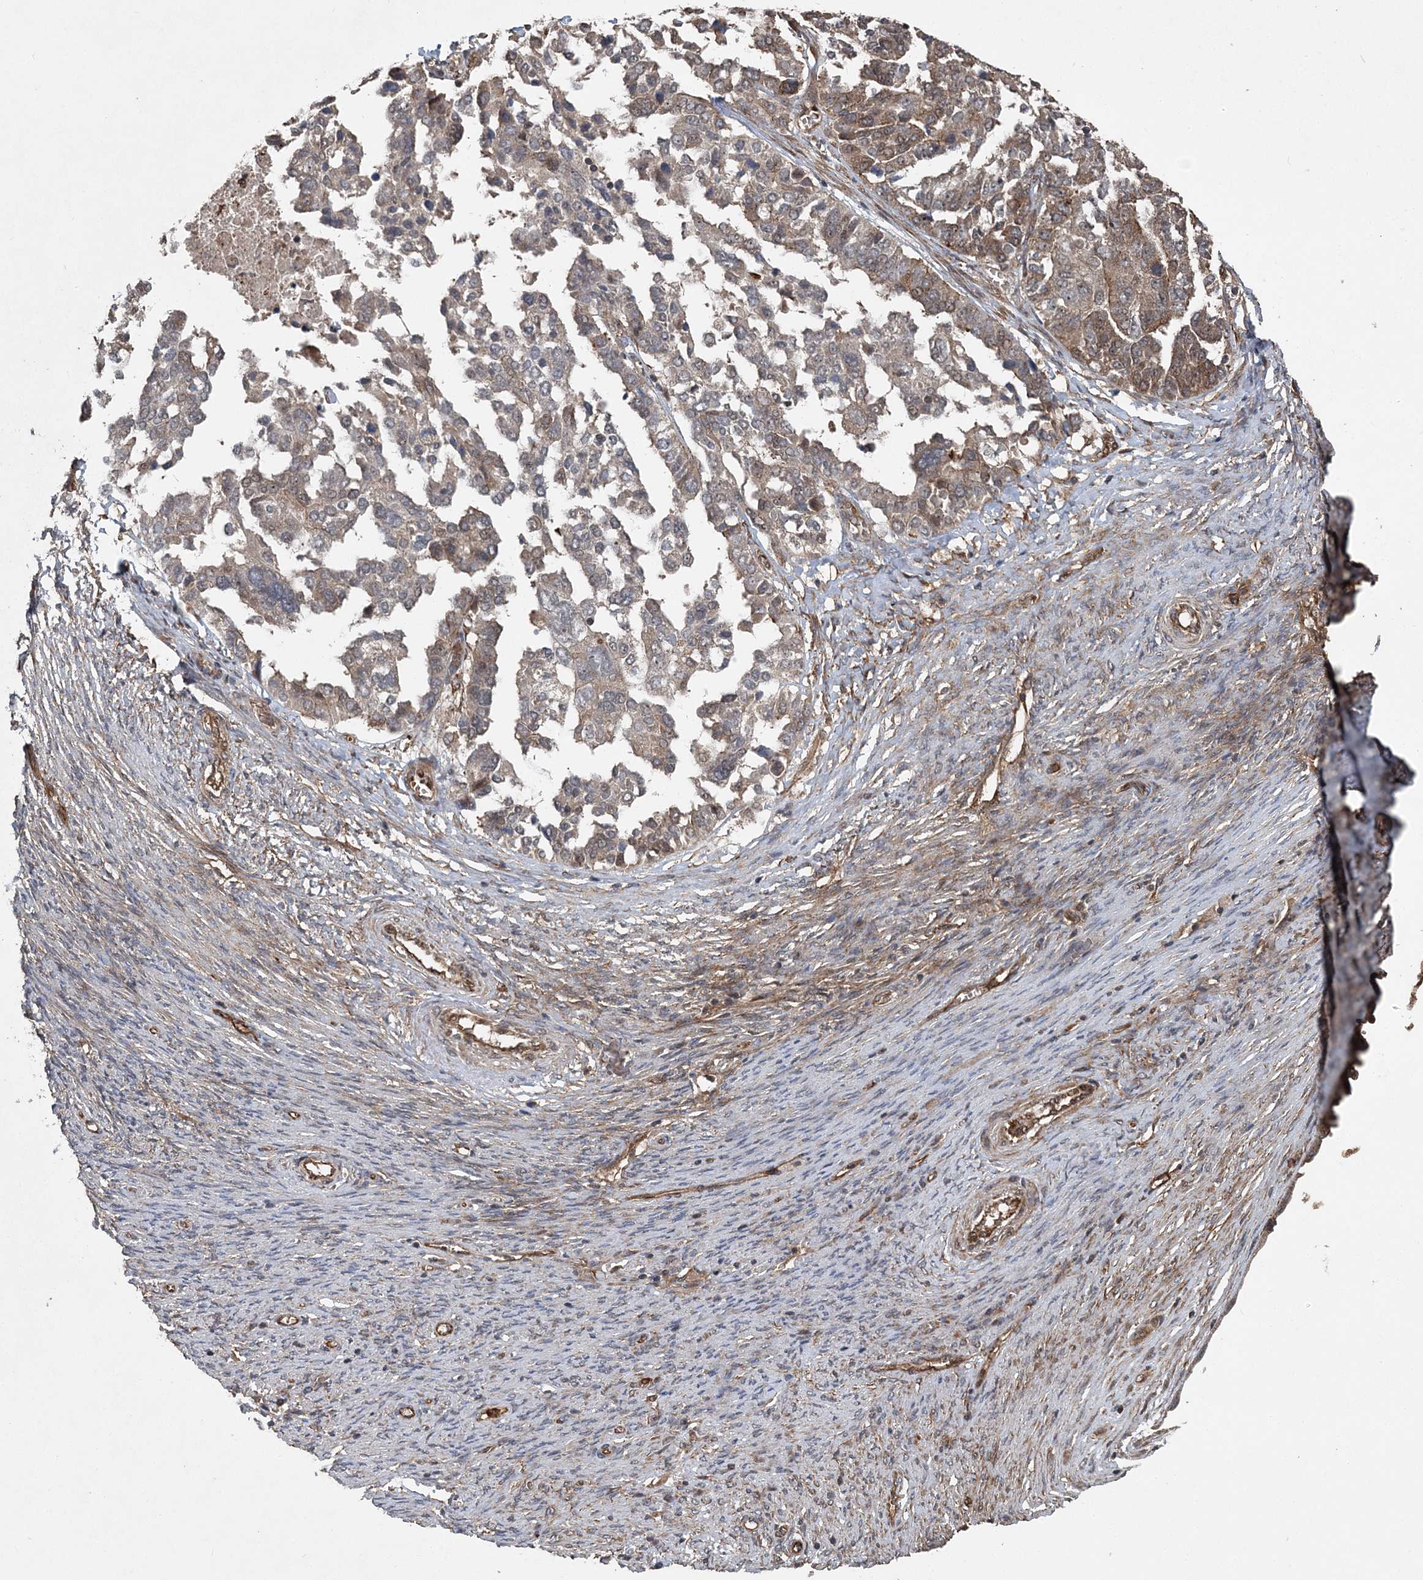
{"staining": {"intensity": "moderate", "quantity": "25%-75%", "location": "cytoplasmic/membranous"}, "tissue": "ovarian cancer", "cell_type": "Tumor cells", "image_type": "cancer", "snomed": [{"axis": "morphology", "description": "Cystadenocarcinoma, serous, NOS"}, {"axis": "topography", "description": "Ovary"}], "caption": "Ovarian cancer stained for a protein (brown) shows moderate cytoplasmic/membranous positive staining in about 25%-75% of tumor cells.", "gene": "HYCC2", "patient": {"sex": "female", "age": 44}}